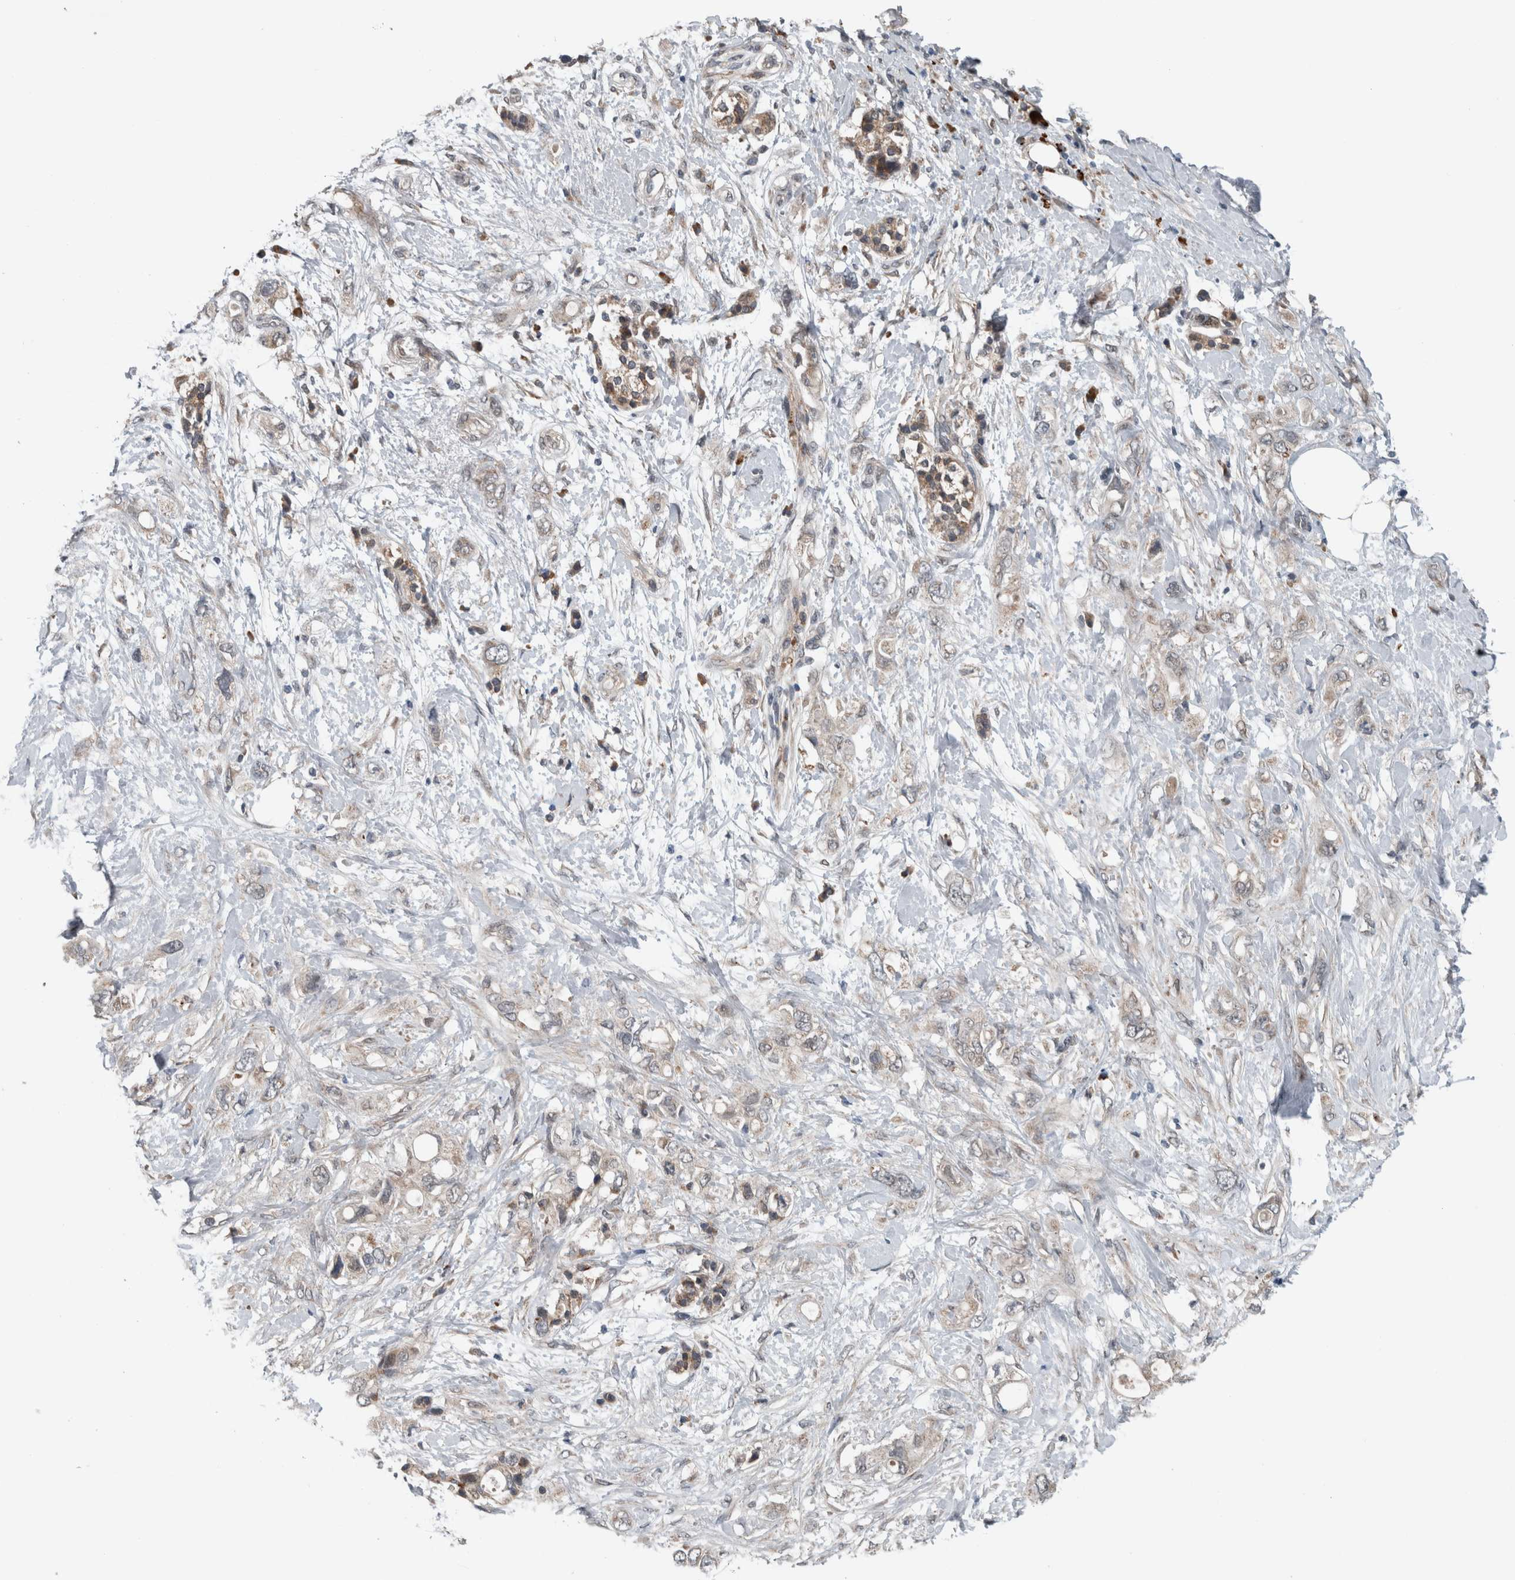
{"staining": {"intensity": "negative", "quantity": "none", "location": "none"}, "tissue": "pancreatic cancer", "cell_type": "Tumor cells", "image_type": "cancer", "snomed": [{"axis": "morphology", "description": "Adenocarcinoma, NOS"}, {"axis": "topography", "description": "Pancreas"}], "caption": "There is no significant expression in tumor cells of pancreatic cancer (adenocarcinoma).", "gene": "GBA2", "patient": {"sex": "female", "age": 56}}